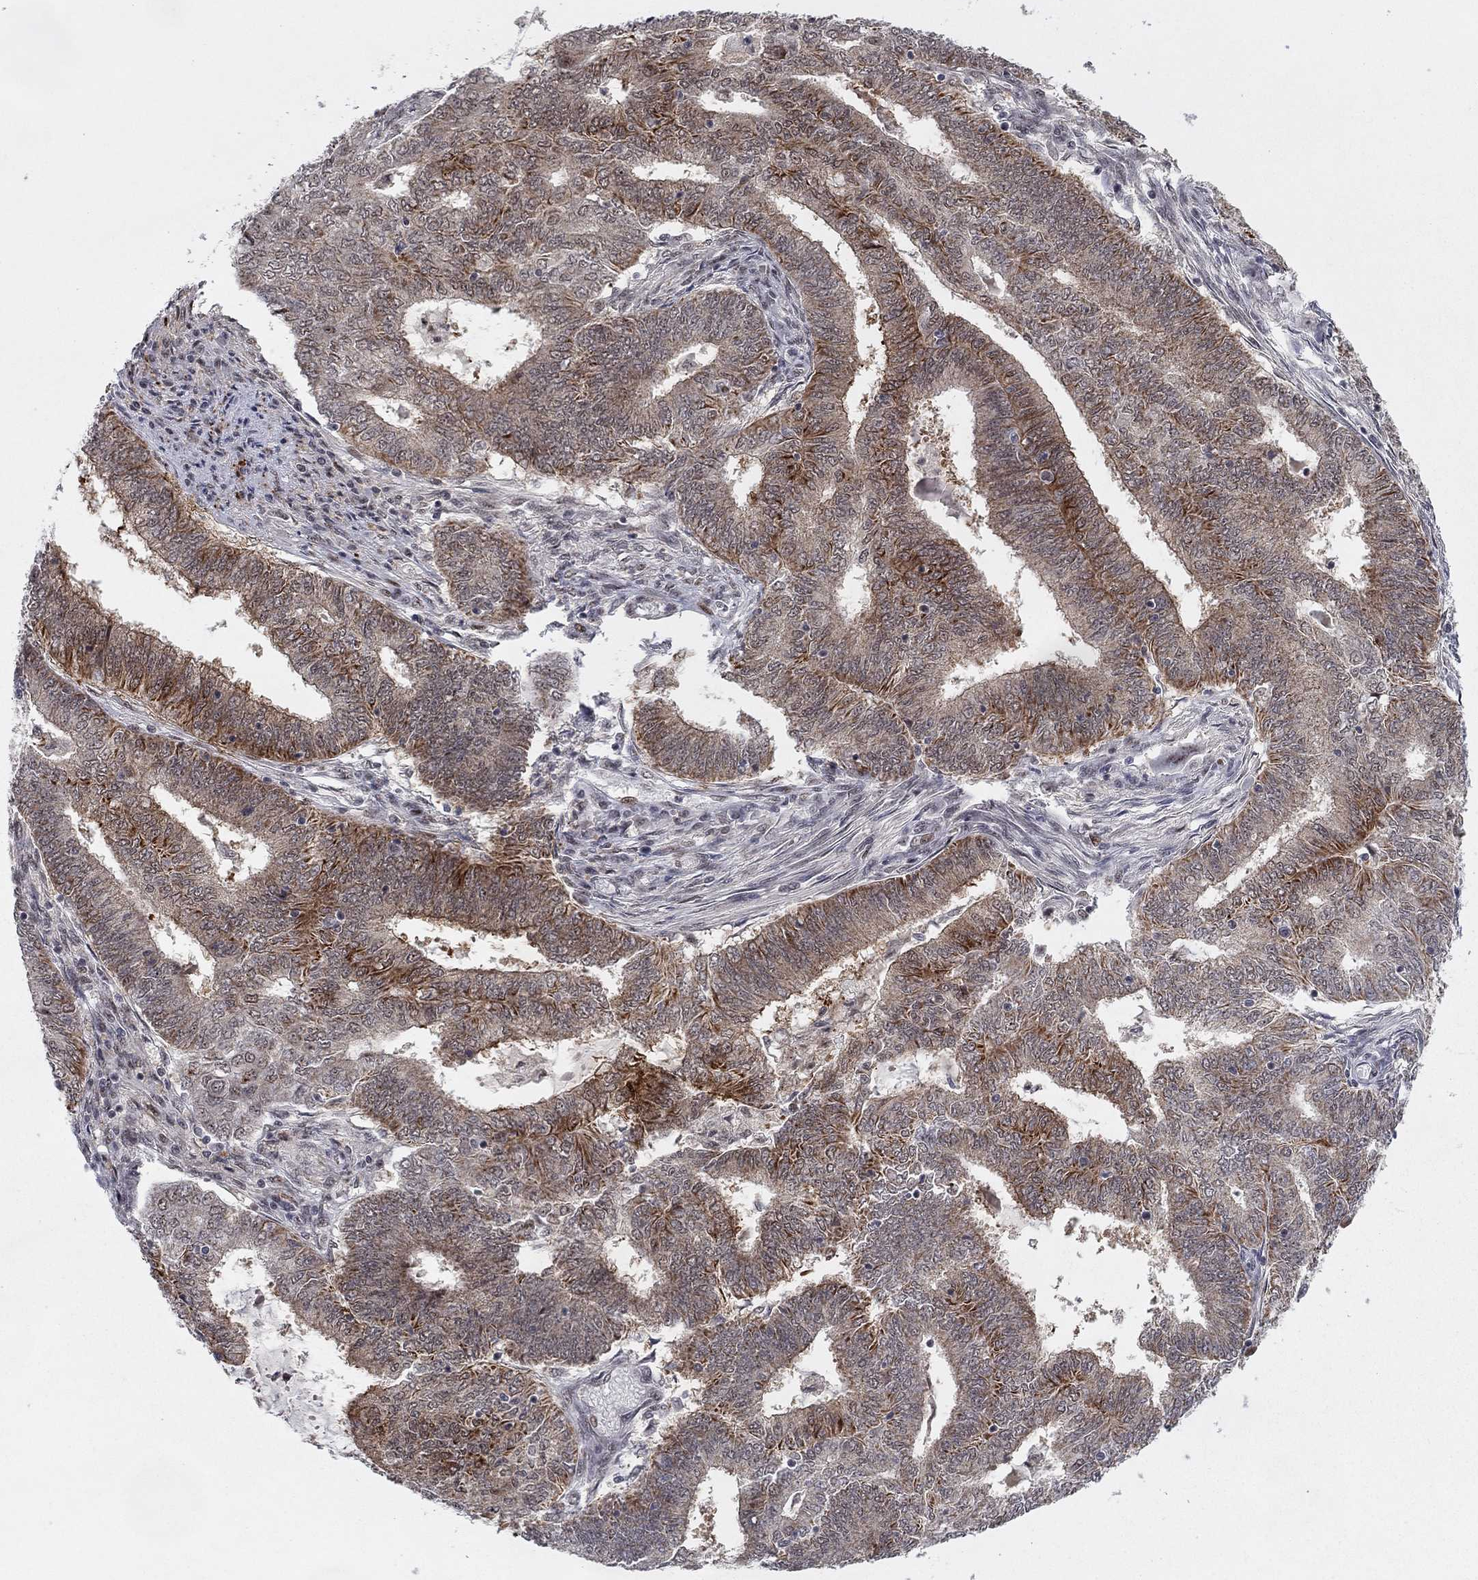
{"staining": {"intensity": "strong", "quantity": "<25%", "location": "cytoplasmic/membranous"}, "tissue": "endometrial cancer", "cell_type": "Tumor cells", "image_type": "cancer", "snomed": [{"axis": "morphology", "description": "Adenocarcinoma, NOS"}, {"axis": "topography", "description": "Endometrium"}], "caption": "Immunohistochemistry (IHC) of human endometrial cancer reveals medium levels of strong cytoplasmic/membranous staining in approximately <25% of tumor cells.", "gene": "ZNF395", "patient": {"sex": "female", "age": 62}}